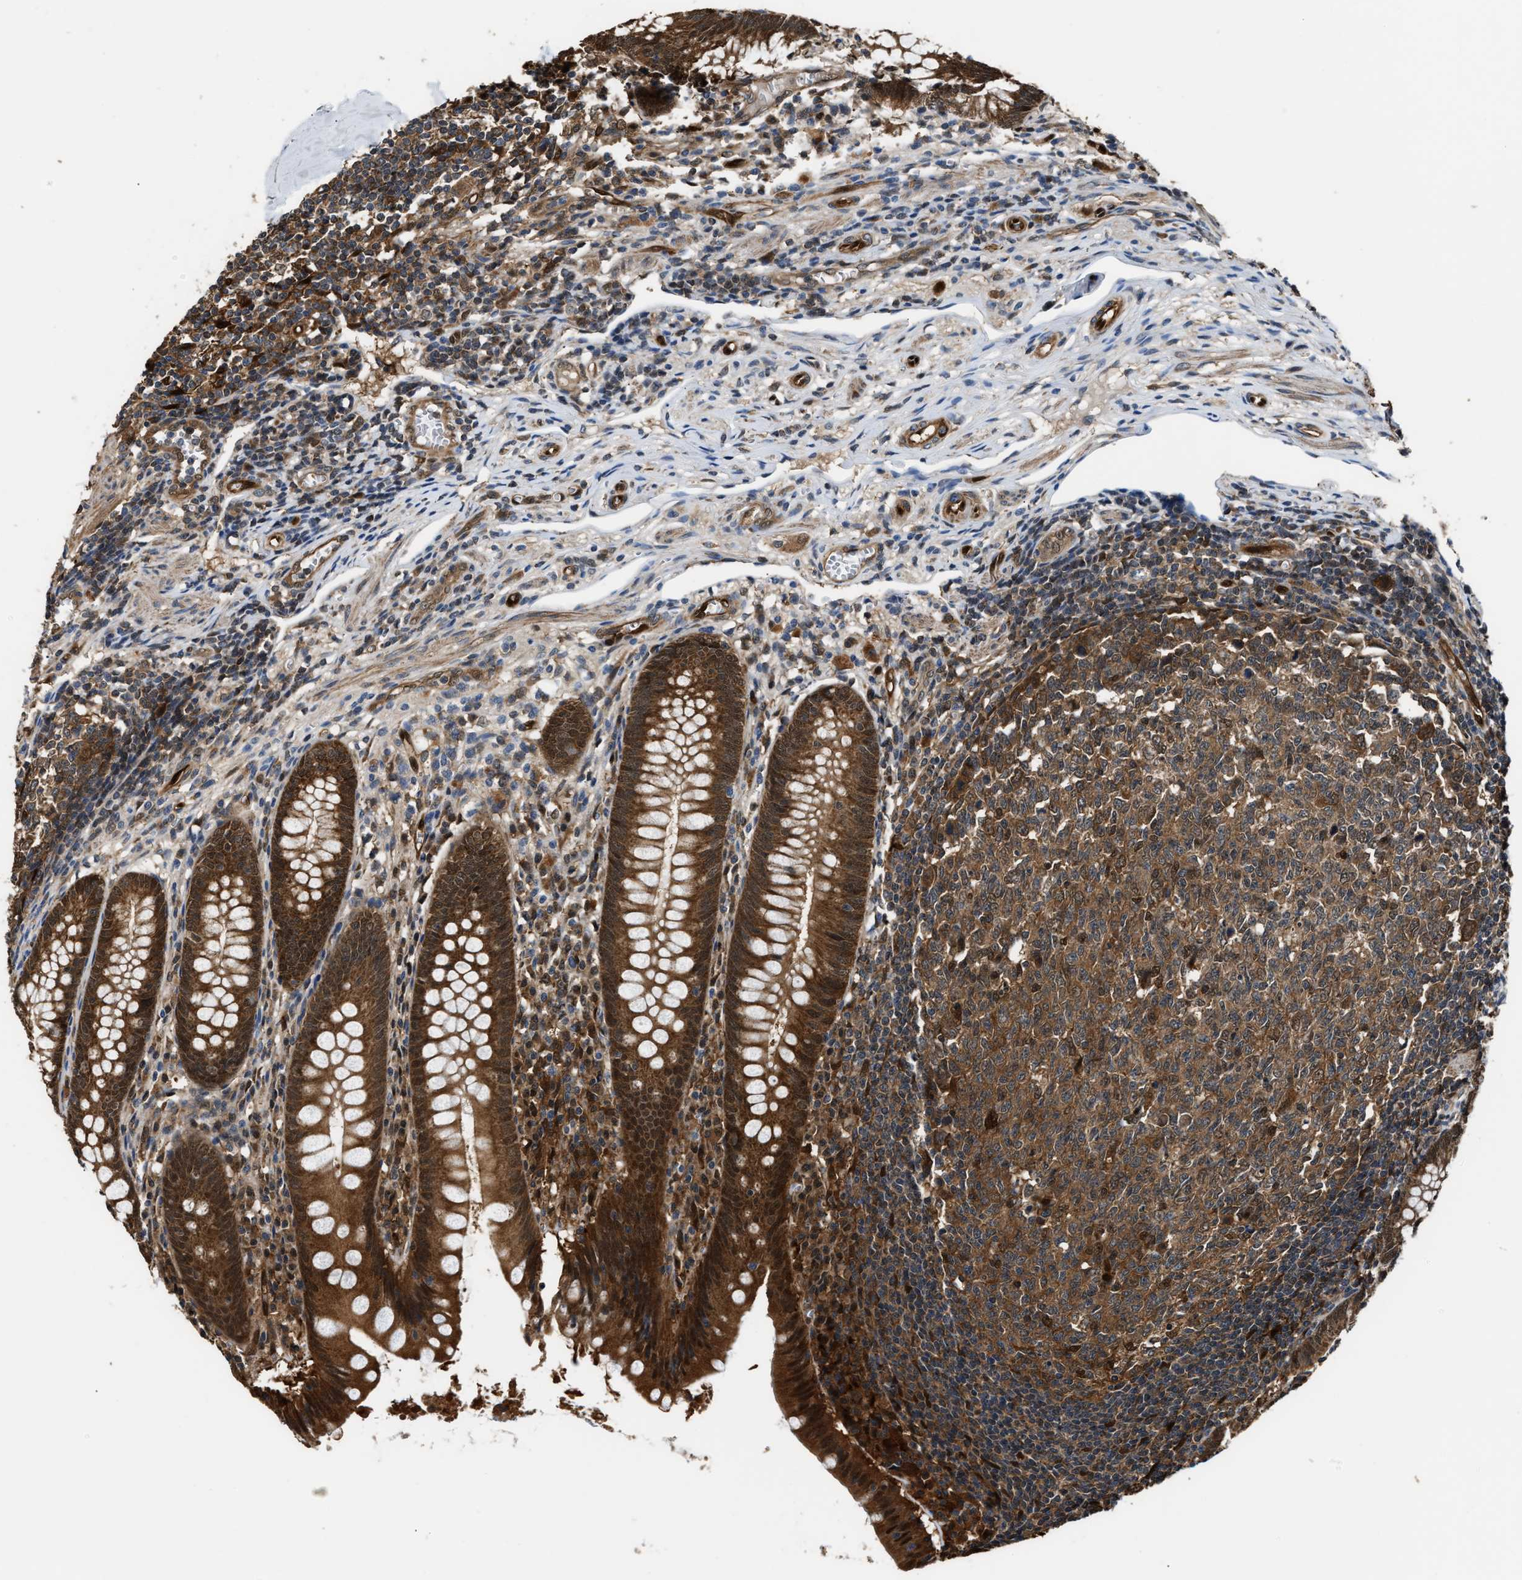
{"staining": {"intensity": "strong", "quantity": ">75%", "location": "cytoplasmic/membranous,nuclear"}, "tissue": "appendix", "cell_type": "Glandular cells", "image_type": "normal", "snomed": [{"axis": "morphology", "description": "Normal tissue, NOS"}, {"axis": "topography", "description": "Appendix"}], "caption": "Appendix stained for a protein displays strong cytoplasmic/membranous,nuclear positivity in glandular cells. Ihc stains the protein of interest in brown and the nuclei are stained blue.", "gene": "PPA1", "patient": {"sex": "male", "age": 56}}